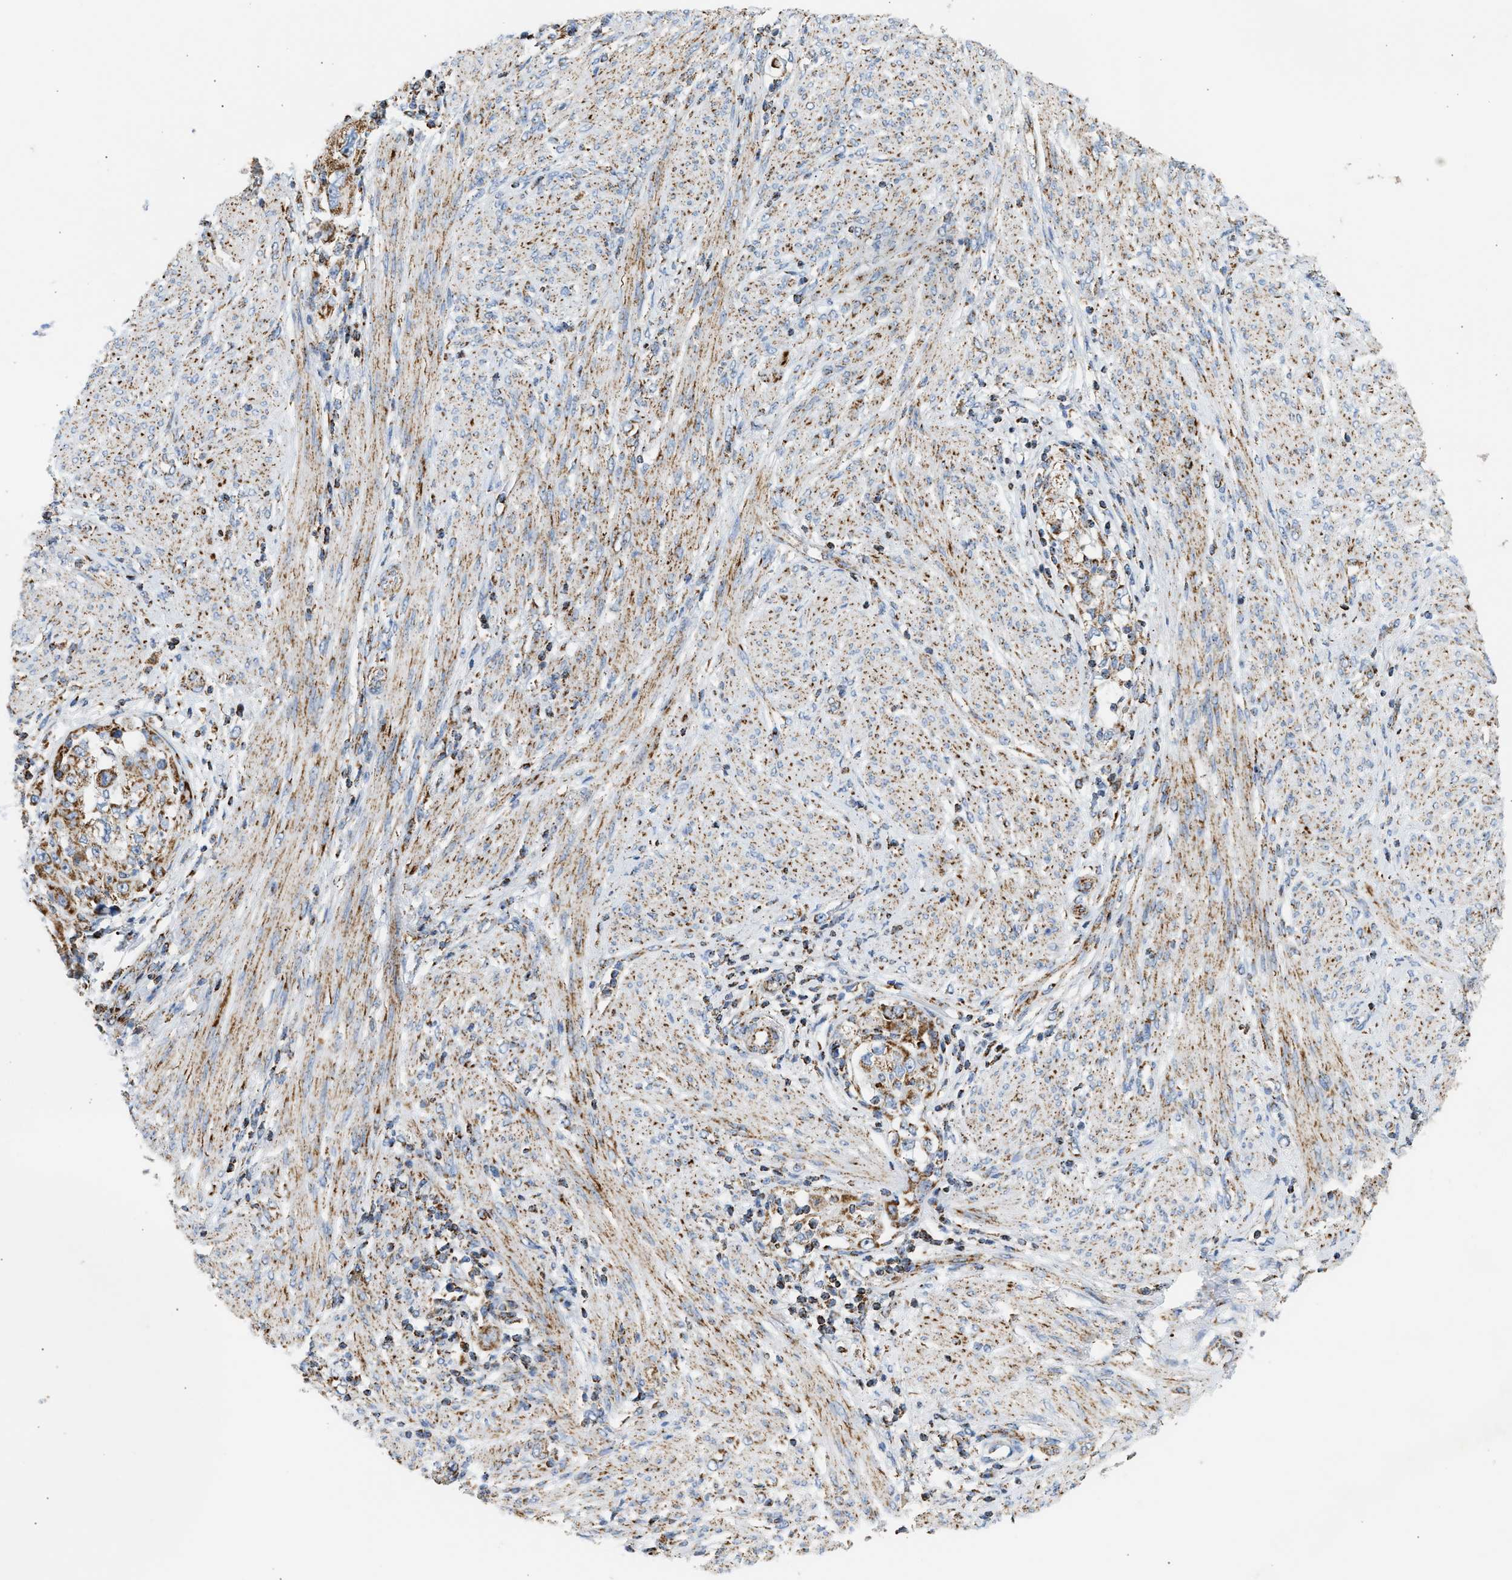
{"staining": {"intensity": "moderate", "quantity": ">75%", "location": "cytoplasmic/membranous"}, "tissue": "endometrial cancer", "cell_type": "Tumor cells", "image_type": "cancer", "snomed": [{"axis": "morphology", "description": "Adenocarcinoma, NOS"}, {"axis": "topography", "description": "Endometrium"}], "caption": "IHC histopathology image of endometrial cancer stained for a protein (brown), which displays medium levels of moderate cytoplasmic/membranous staining in about >75% of tumor cells.", "gene": "OGDH", "patient": {"sex": "female", "age": 85}}